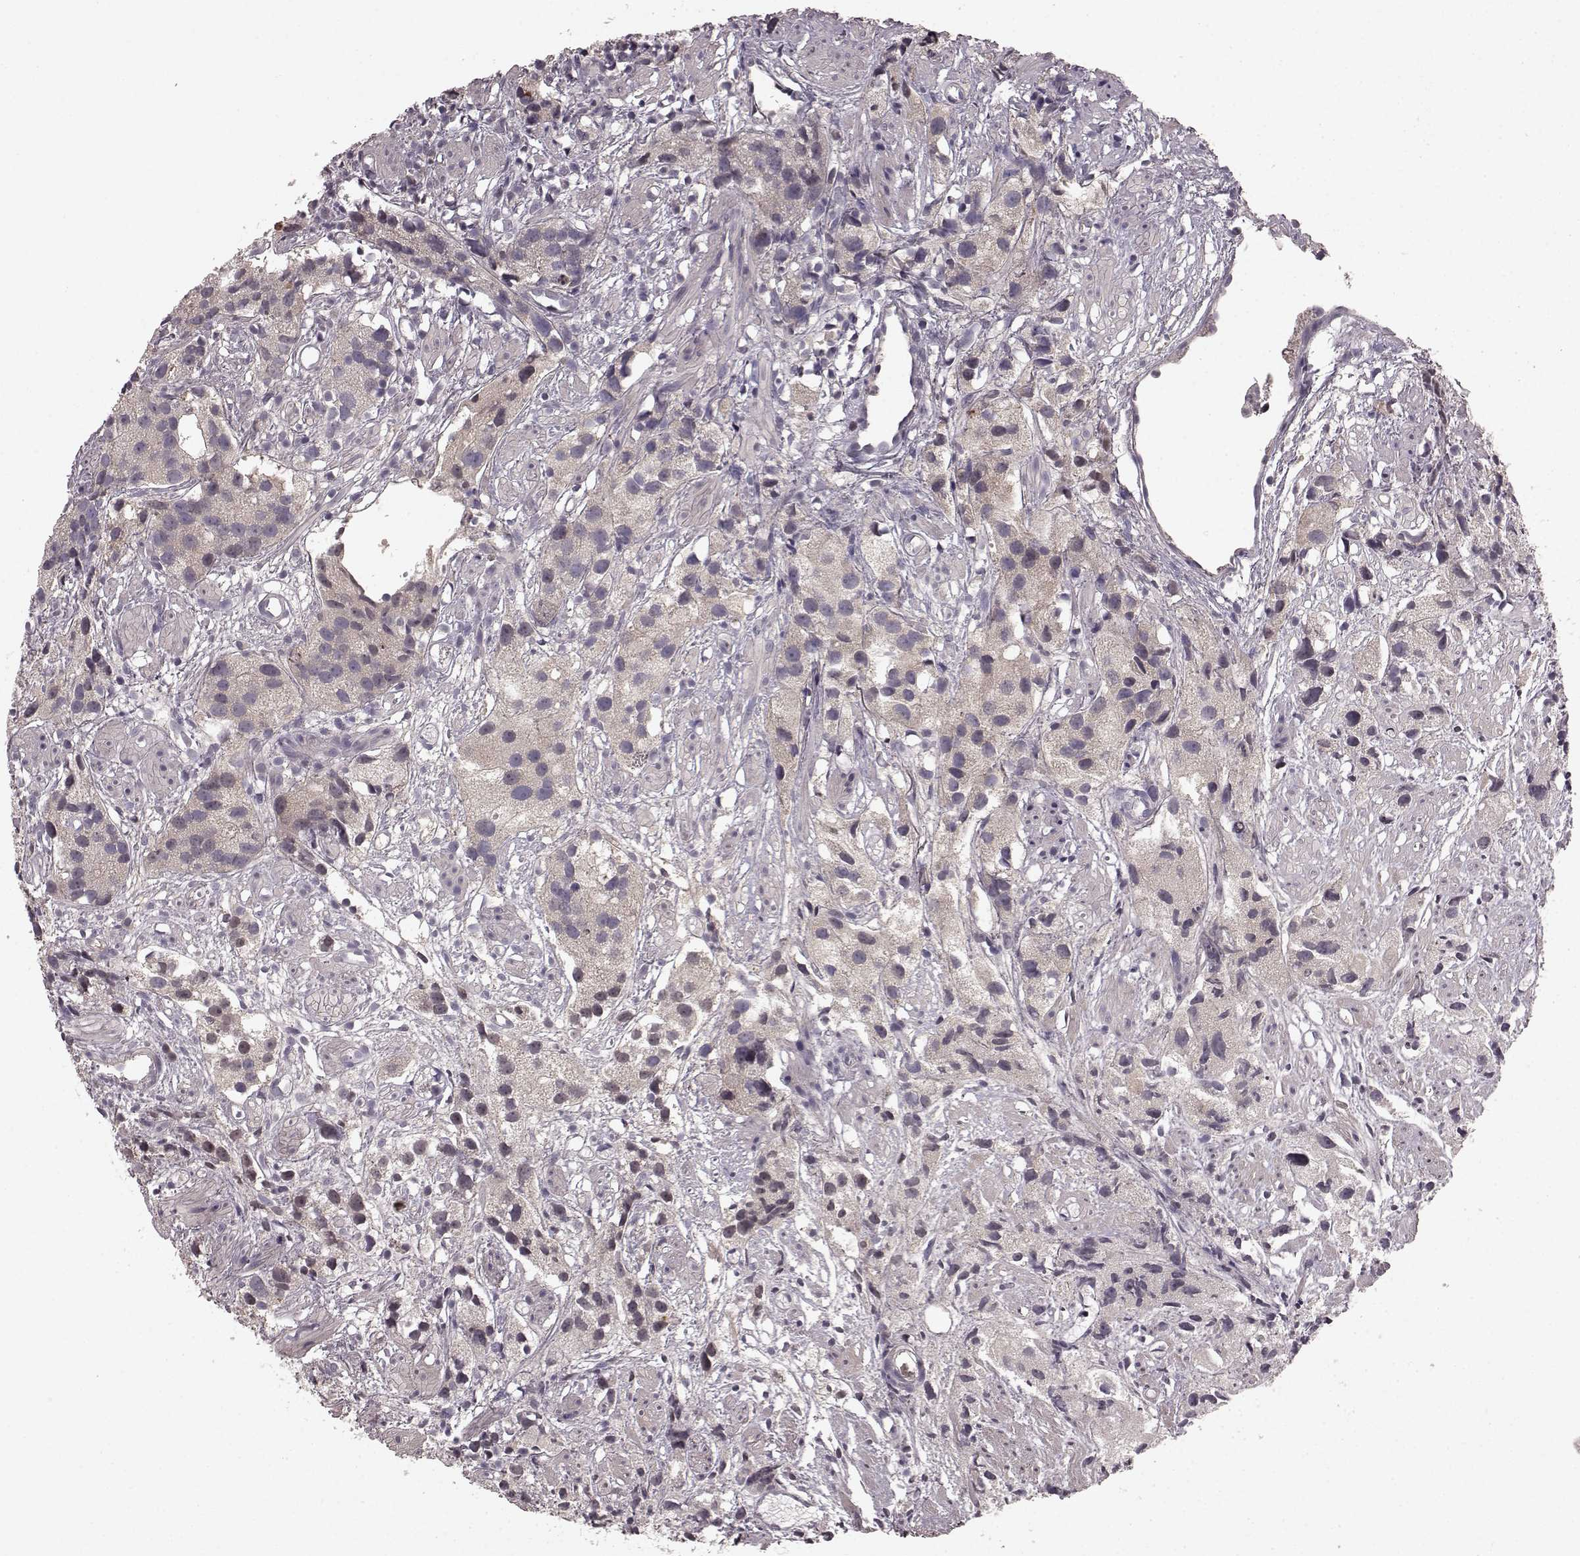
{"staining": {"intensity": "negative", "quantity": "none", "location": "none"}, "tissue": "prostate cancer", "cell_type": "Tumor cells", "image_type": "cancer", "snomed": [{"axis": "morphology", "description": "Adenocarcinoma, High grade"}, {"axis": "topography", "description": "Prostate"}], "caption": "A high-resolution histopathology image shows immunohistochemistry staining of prostate adenocarcinoma (high-grade), which demonstrates no significant staining in tumor cells. (Stains: DAB immunohistochemistry with hematoxylin counter stain, Microscopy: brightfield microscopy at high magnification).", "gene": "SLC22A18", "patient": {"sex": "male", "age": 68}}